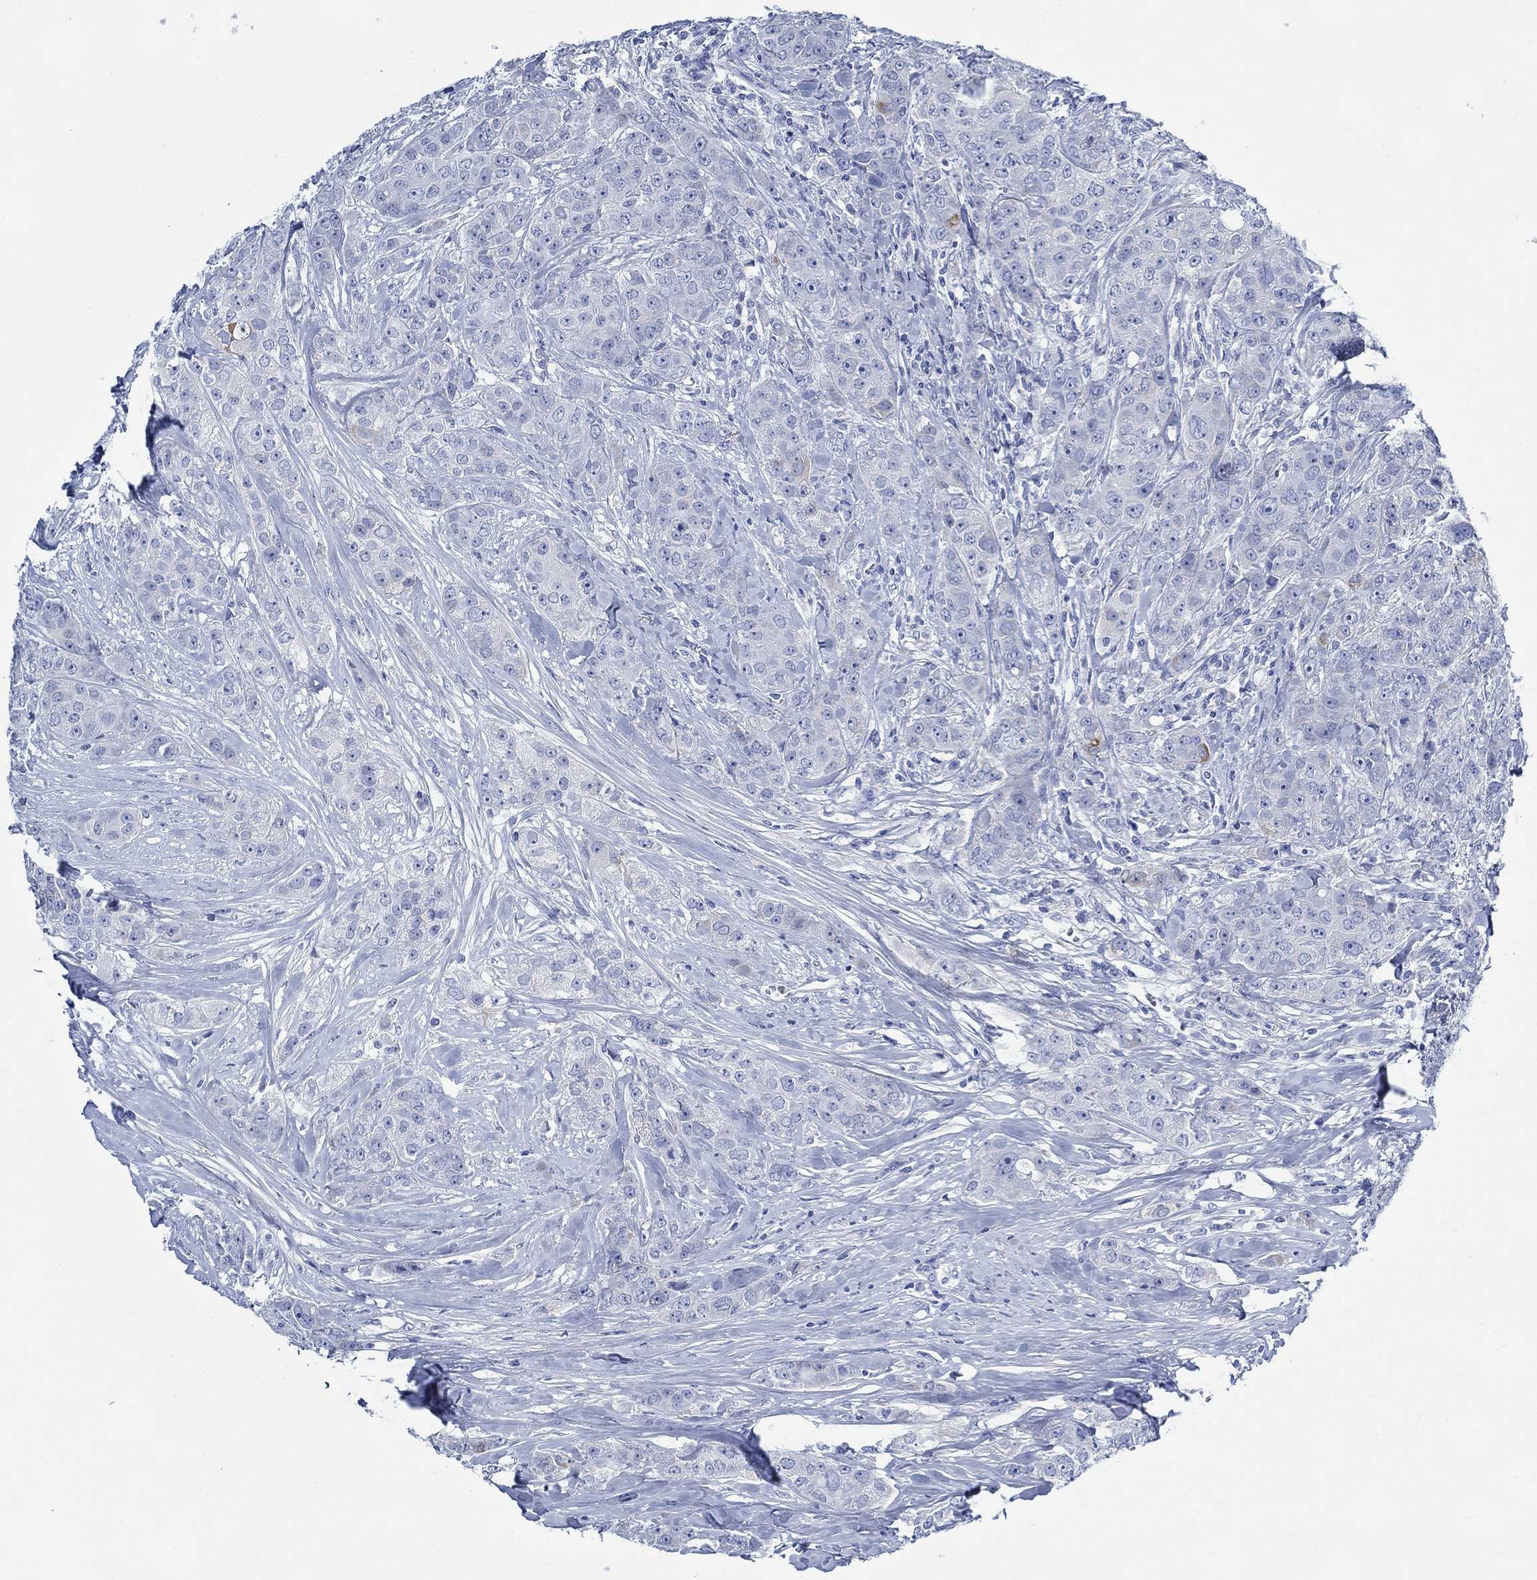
{"staining": {"intensity": "negative", "quantity": "none", "location": "none"}, "tissue": "breast cancer", "cell_type": "Tumor cells", "image_type": "cancer", "snomed": [{"axis": "morphology", "description": "Duct carcinoma"}, {"axis": "topography", "description": "Breast"}], "caption": "This micrograph is of breast cancer (intraductal carcinoma) stained with IHC to label a protein in brown with the nuclei are counter-stained blue. There is no expression in tumor cells.", "gene": "SVEP1", "patient": {"sex": "female", "age": 43}}